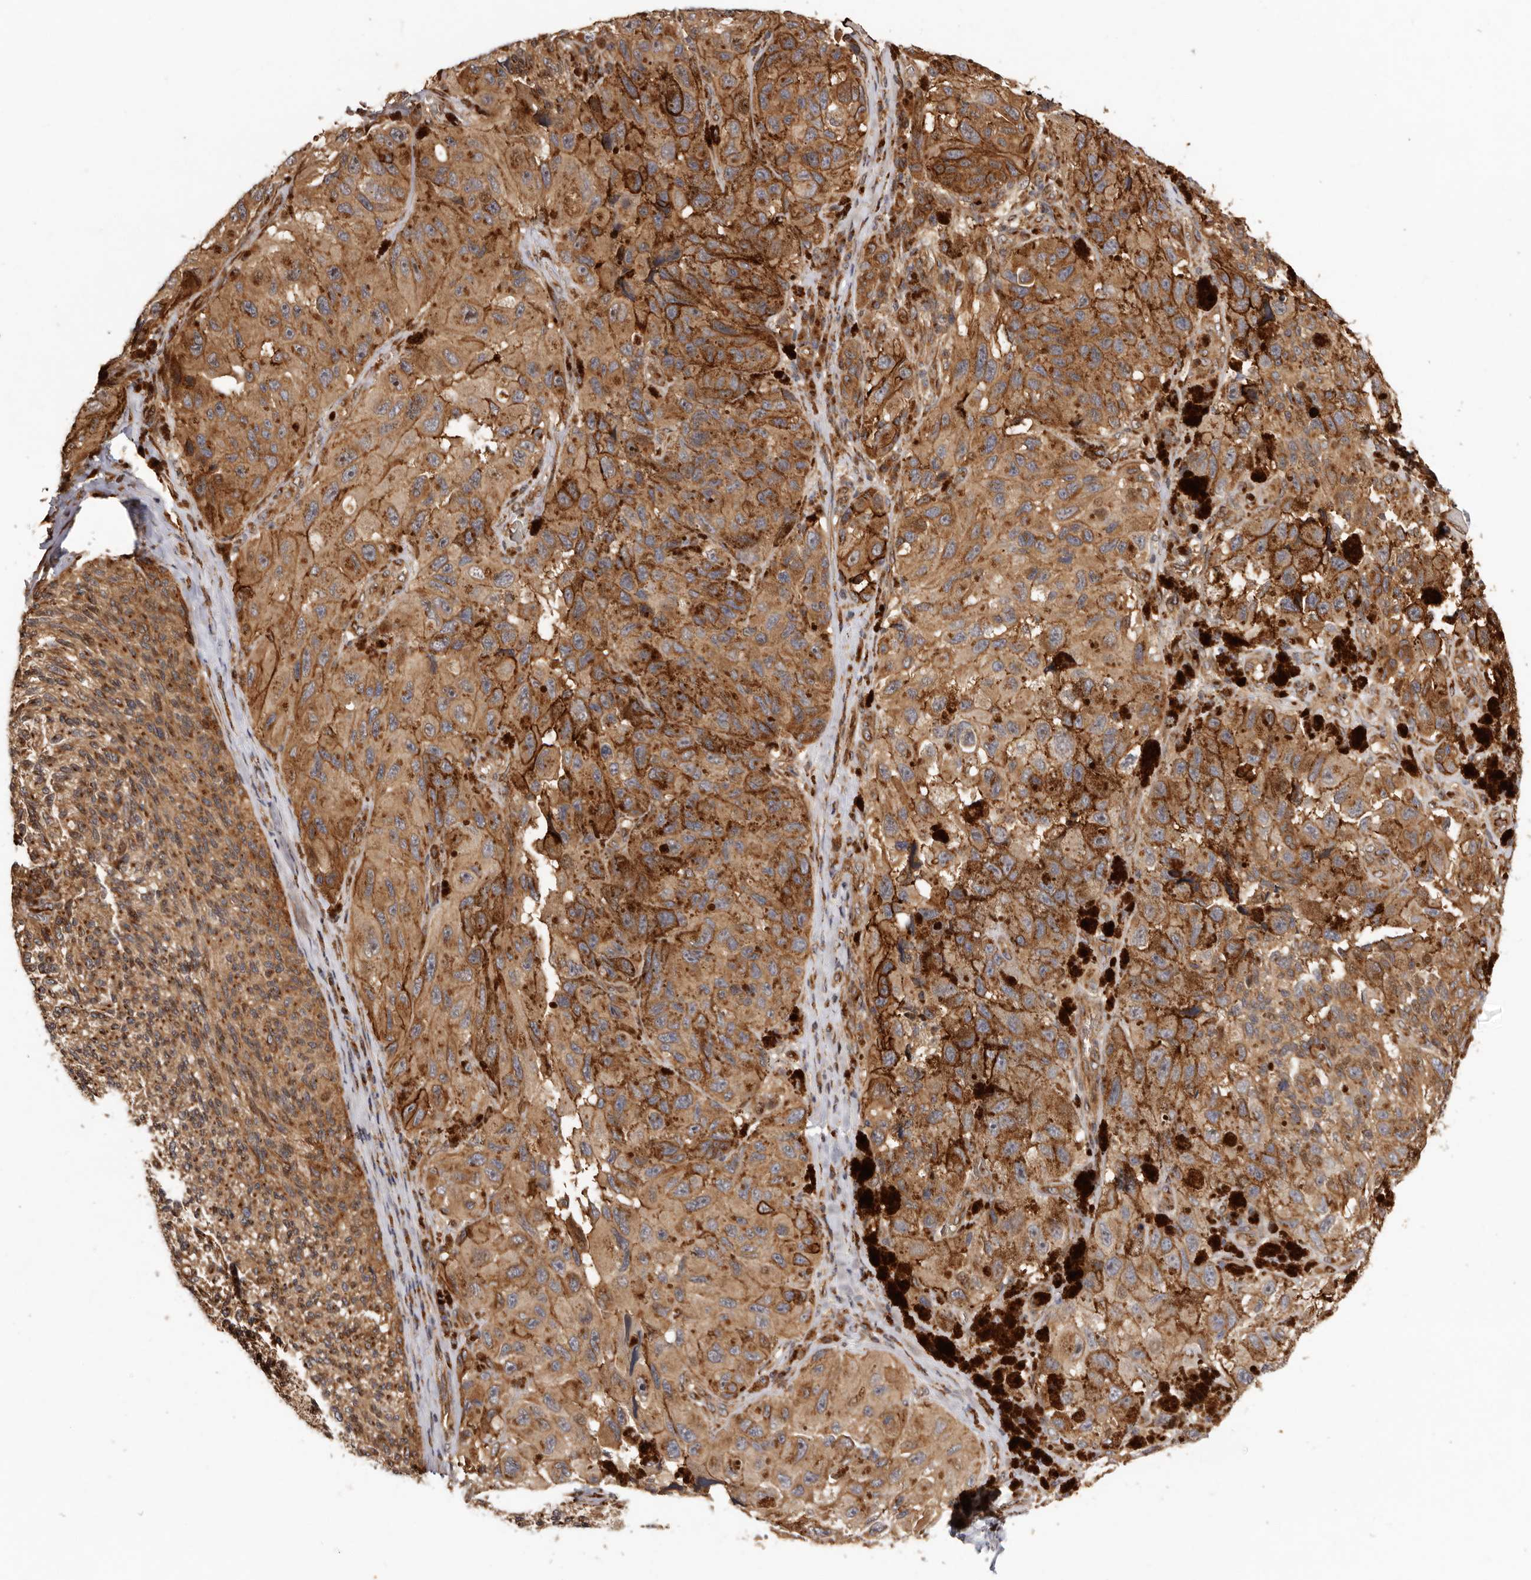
{"staining": {"intensity": "strong", "quantity": ">75%", "location": "cytoplasmic/membranous"}, "tissue": "melanoma", "cell_type": "Tumor cells", "image_type": "cancer", "snomed": [{"axis": "morphology", "description": "Malignant melanoma, NOS"}, {"axis": "topography", "description": "Skin"}], "caption": "Strong cytoplasmic/membranous expression is seen in about >75% of tumor cells in melanoma.", "gene": "GPR27", "patient": {"sex": "female", "age": 73}}